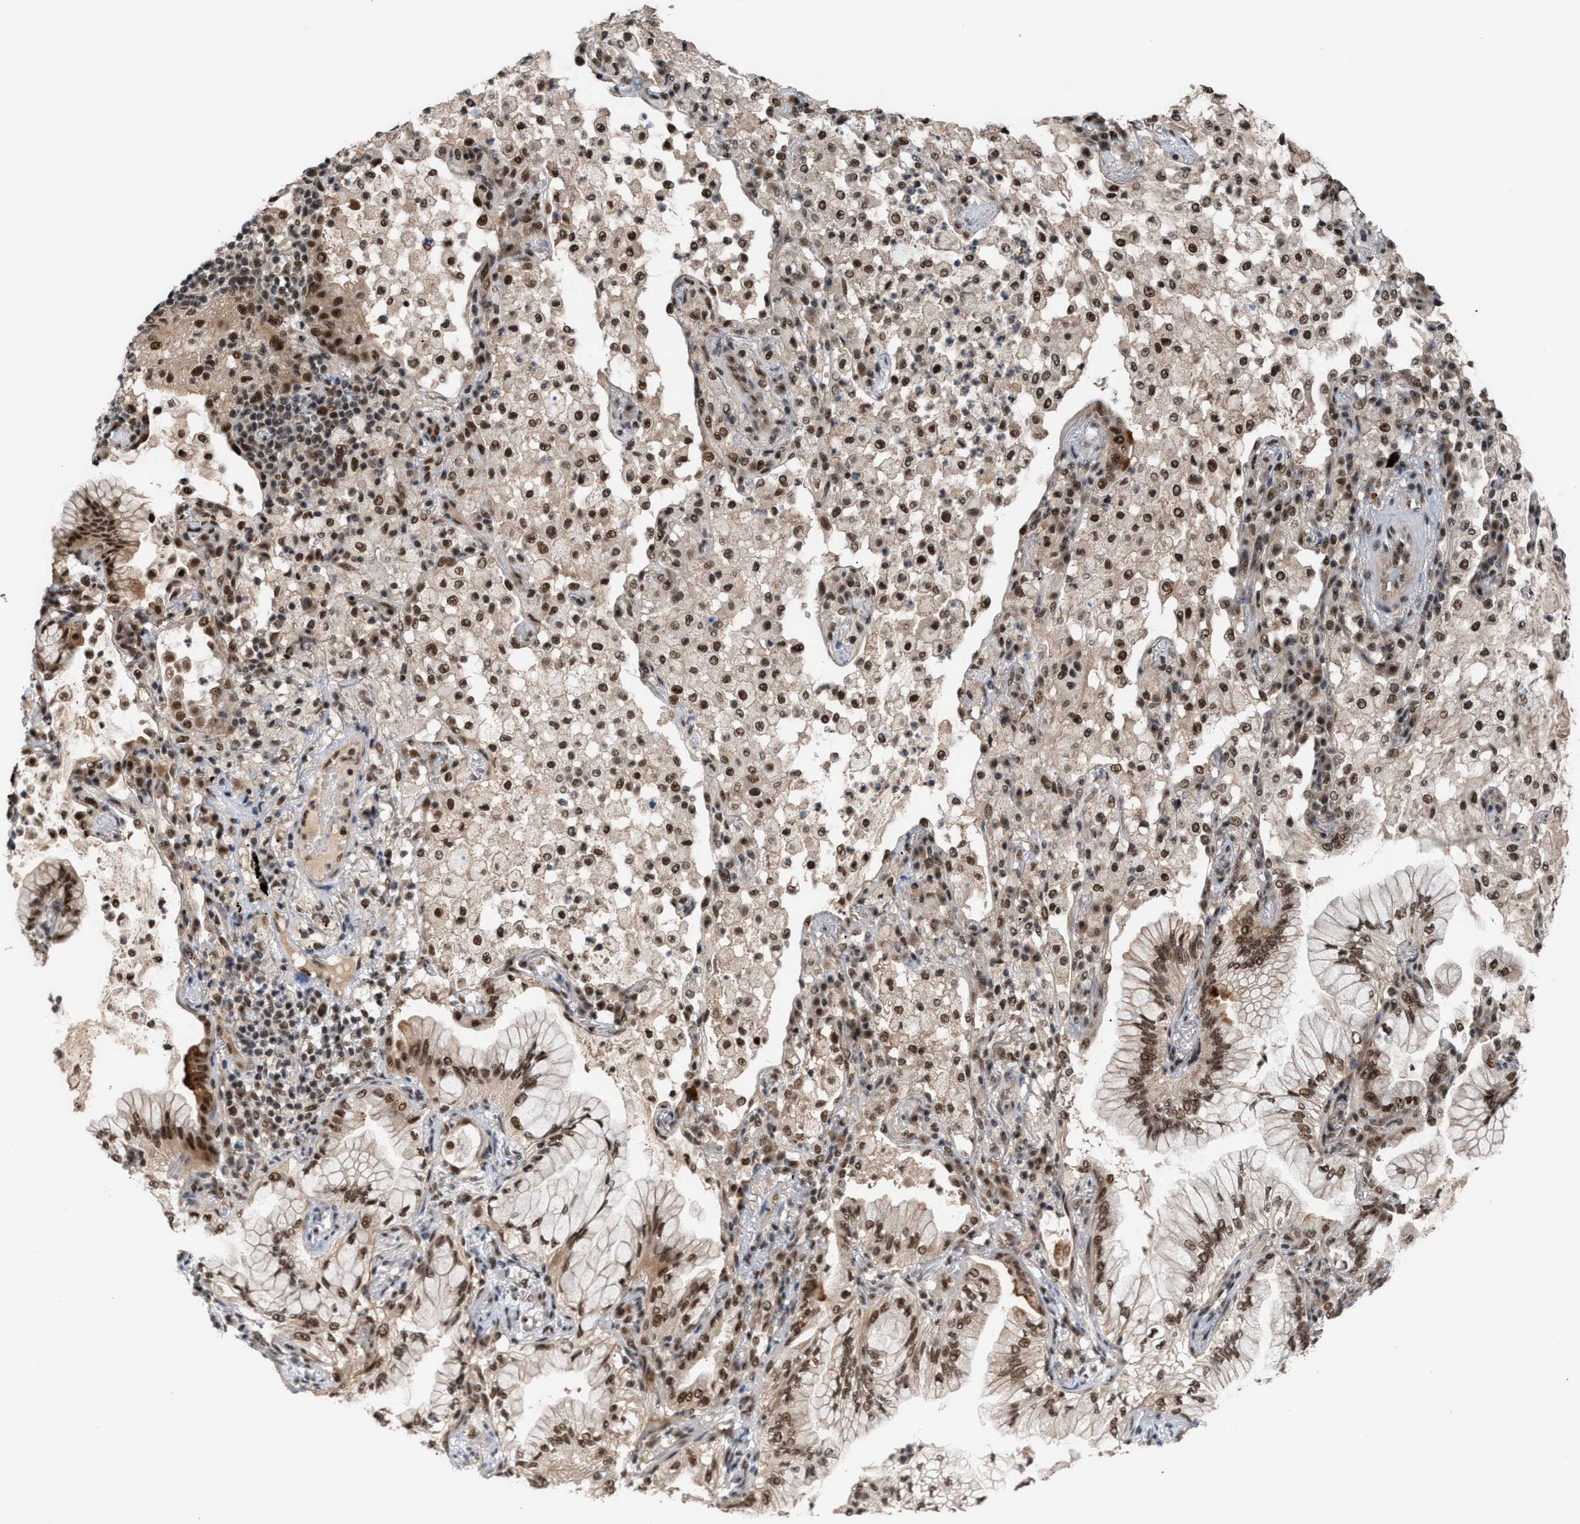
{"staining": {"intensity": "moderate", "quantity": ">75%", "location": "cytoplasmic/membranous,nuclear"}, "tissue": "lung cancer", "cell_type": "Tumor cells", "image_type": "cancer", "snomed": [{"axis": "morphology", "description": "Adenocarcinoma, NOS"}, {"axis": "topography", "description": "Lung"}], "caption": "Tumor cells exhibit medium levels of moderate cytoplasmic/membranous and nuclear staining in approximately >75% of cells in adenocarcinoma (lung).", "gene": "PRPF4", "patient": {"sex": "female", "age": 70}}